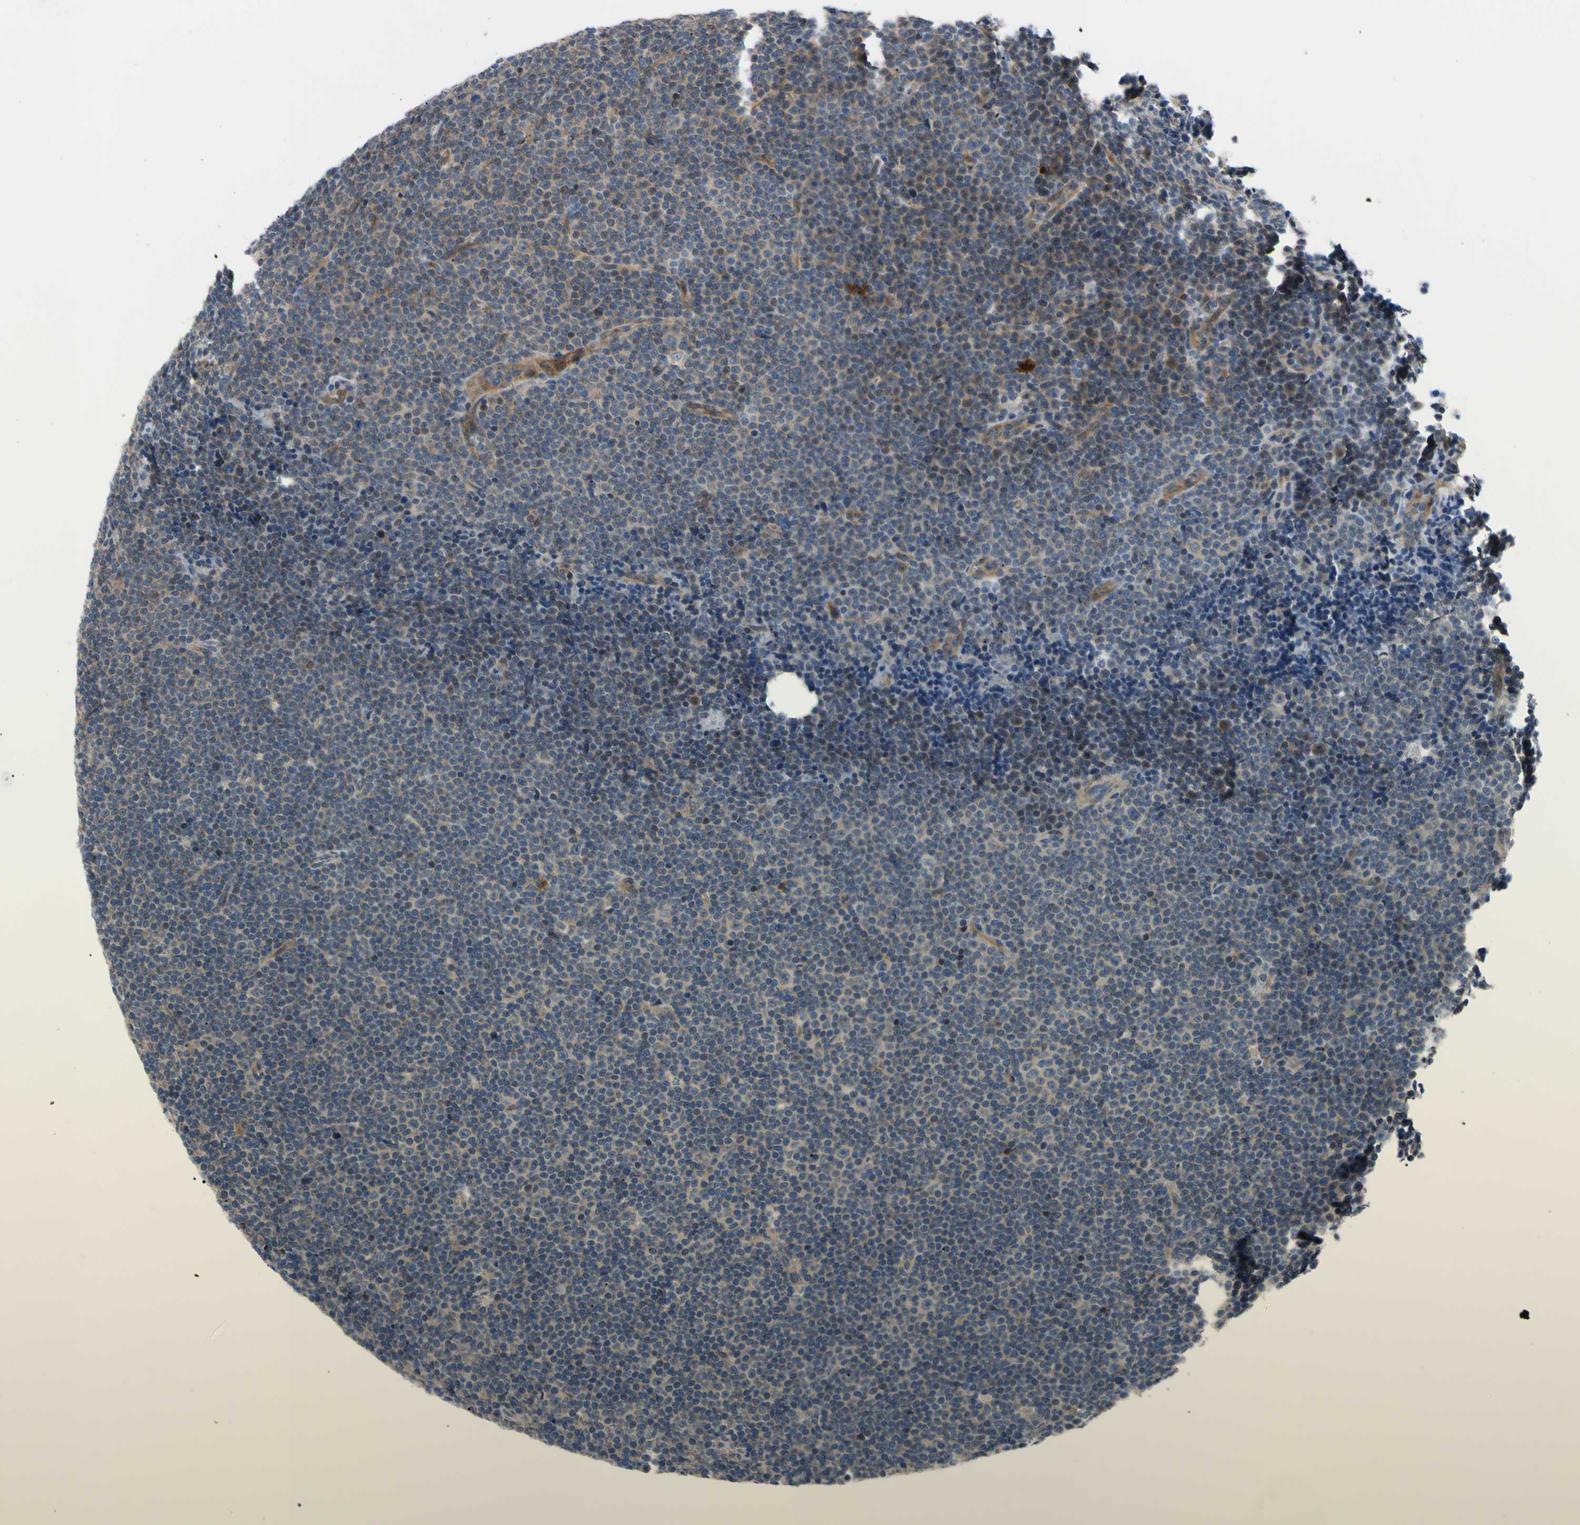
{"staining": {"intensity": "weak", "quantity": "25%-75%", "location": "cytoplasmic/membranous"}, "tissue": "lymphoma", "cell_type": "Tumor cells", "image_type": "cancer", "snomed": [{"axis": "morphology", "description": "Malignant lymphoma, non-Hodgkin's type, Low grade"}, {"axis": "topography", "description": "Lymph node"}], "caption": "Immunohistochemical staining of lymphoma displays low levels of weak cytoplasmic/membranous protein positivity in about 25%-75% of tumor cells.", "gene": "SVIL", "patient": {"sex": "female", "age": 67}}